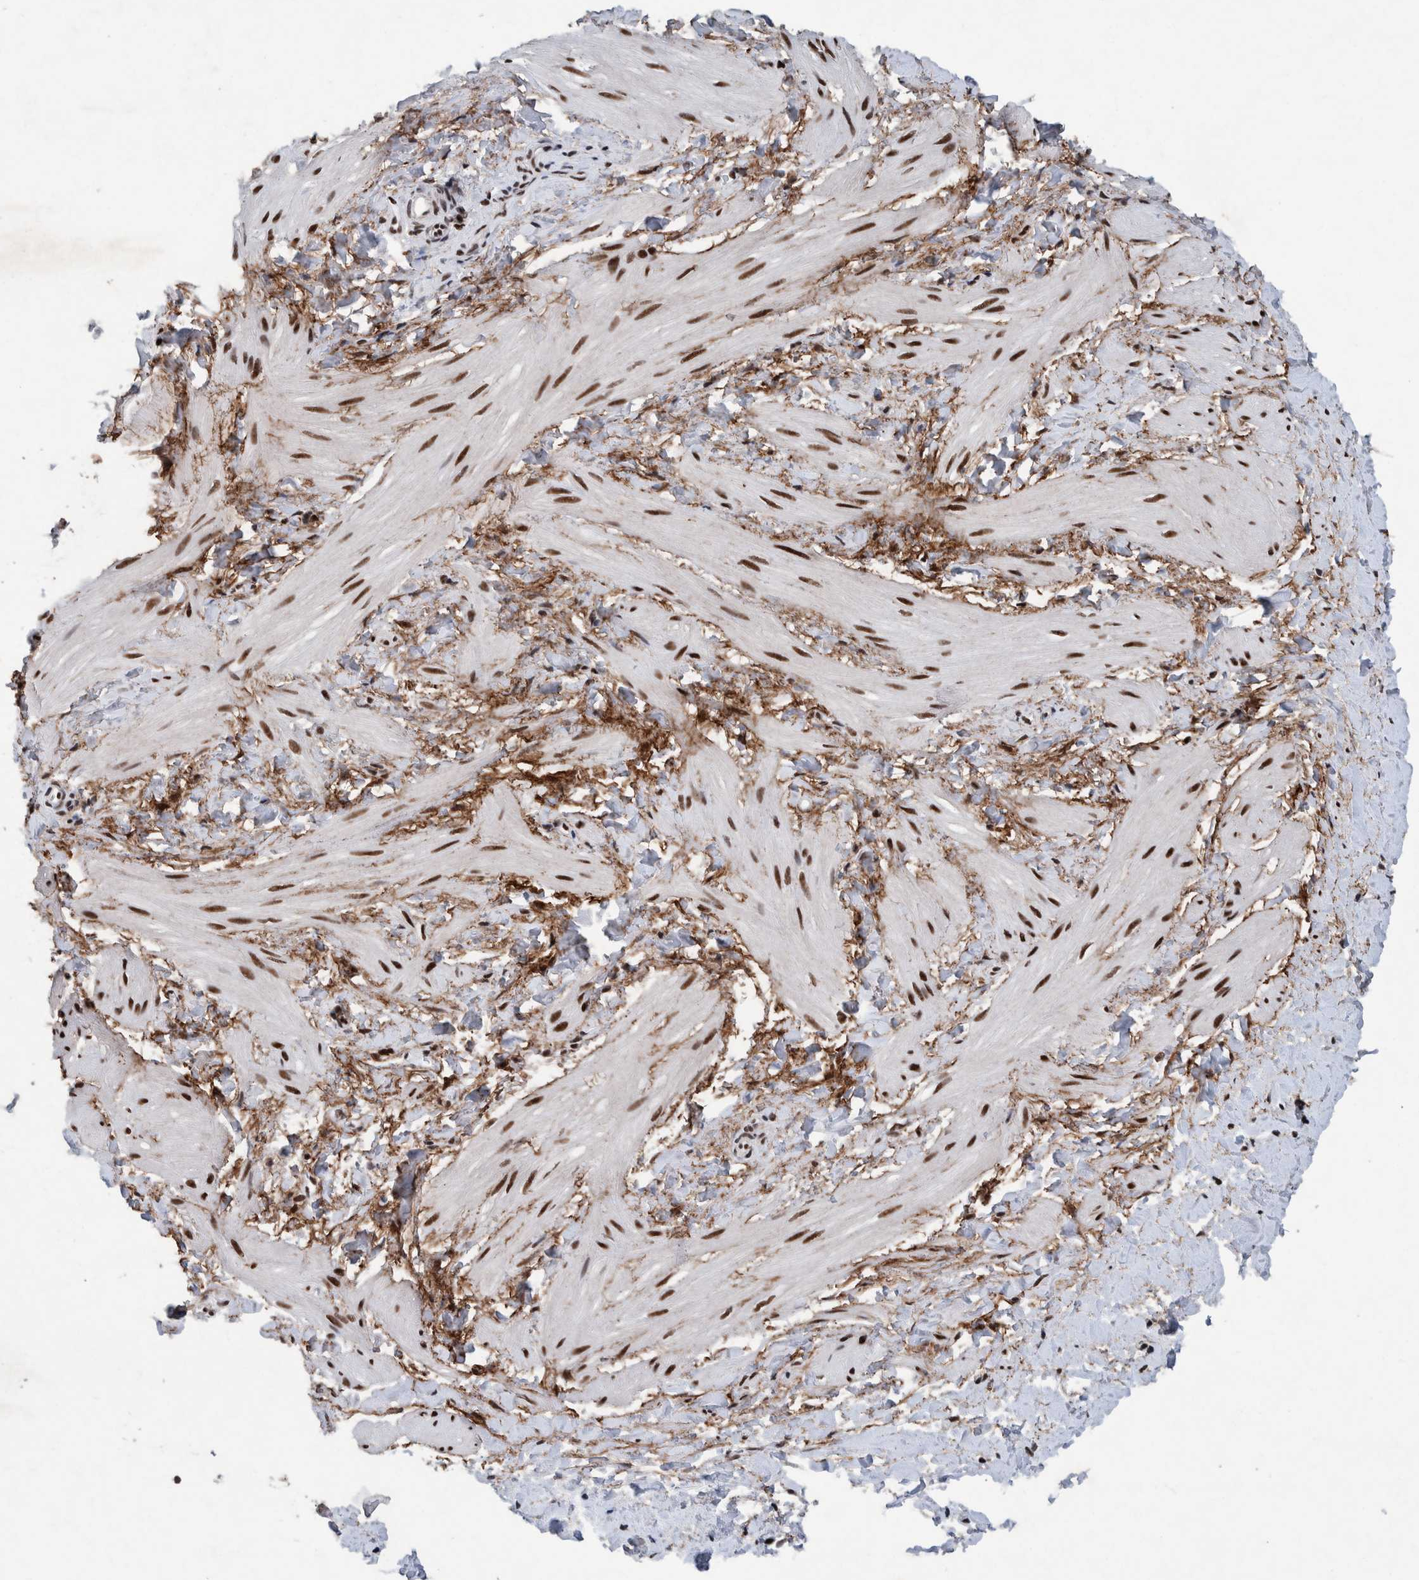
{"staining": {"intensity": "moderate", "quantity": ">75%", "location": "nuclear"}, "tissue": "smooth muscle", "cell_type": "Smooth muscle cells", "image_type": "normal", "snomed": [{"axis": "morphology", "description": "Normal tissue, NOS"}, {"axis": "topography", "description": "Smooth muscle"}], "caption": "High-magnification brightfield microscopy of normal smooth muscle stained with DAB (3,3'-diaminobenzidine) (brown) and counterstained with hematoxylin (blue). smooth muscle cells exhibit moderate nuclear positivity is seen in approximately>75% of cells.", "gene": "TAF10", "patient": {"sex": "male", "age": 16}}